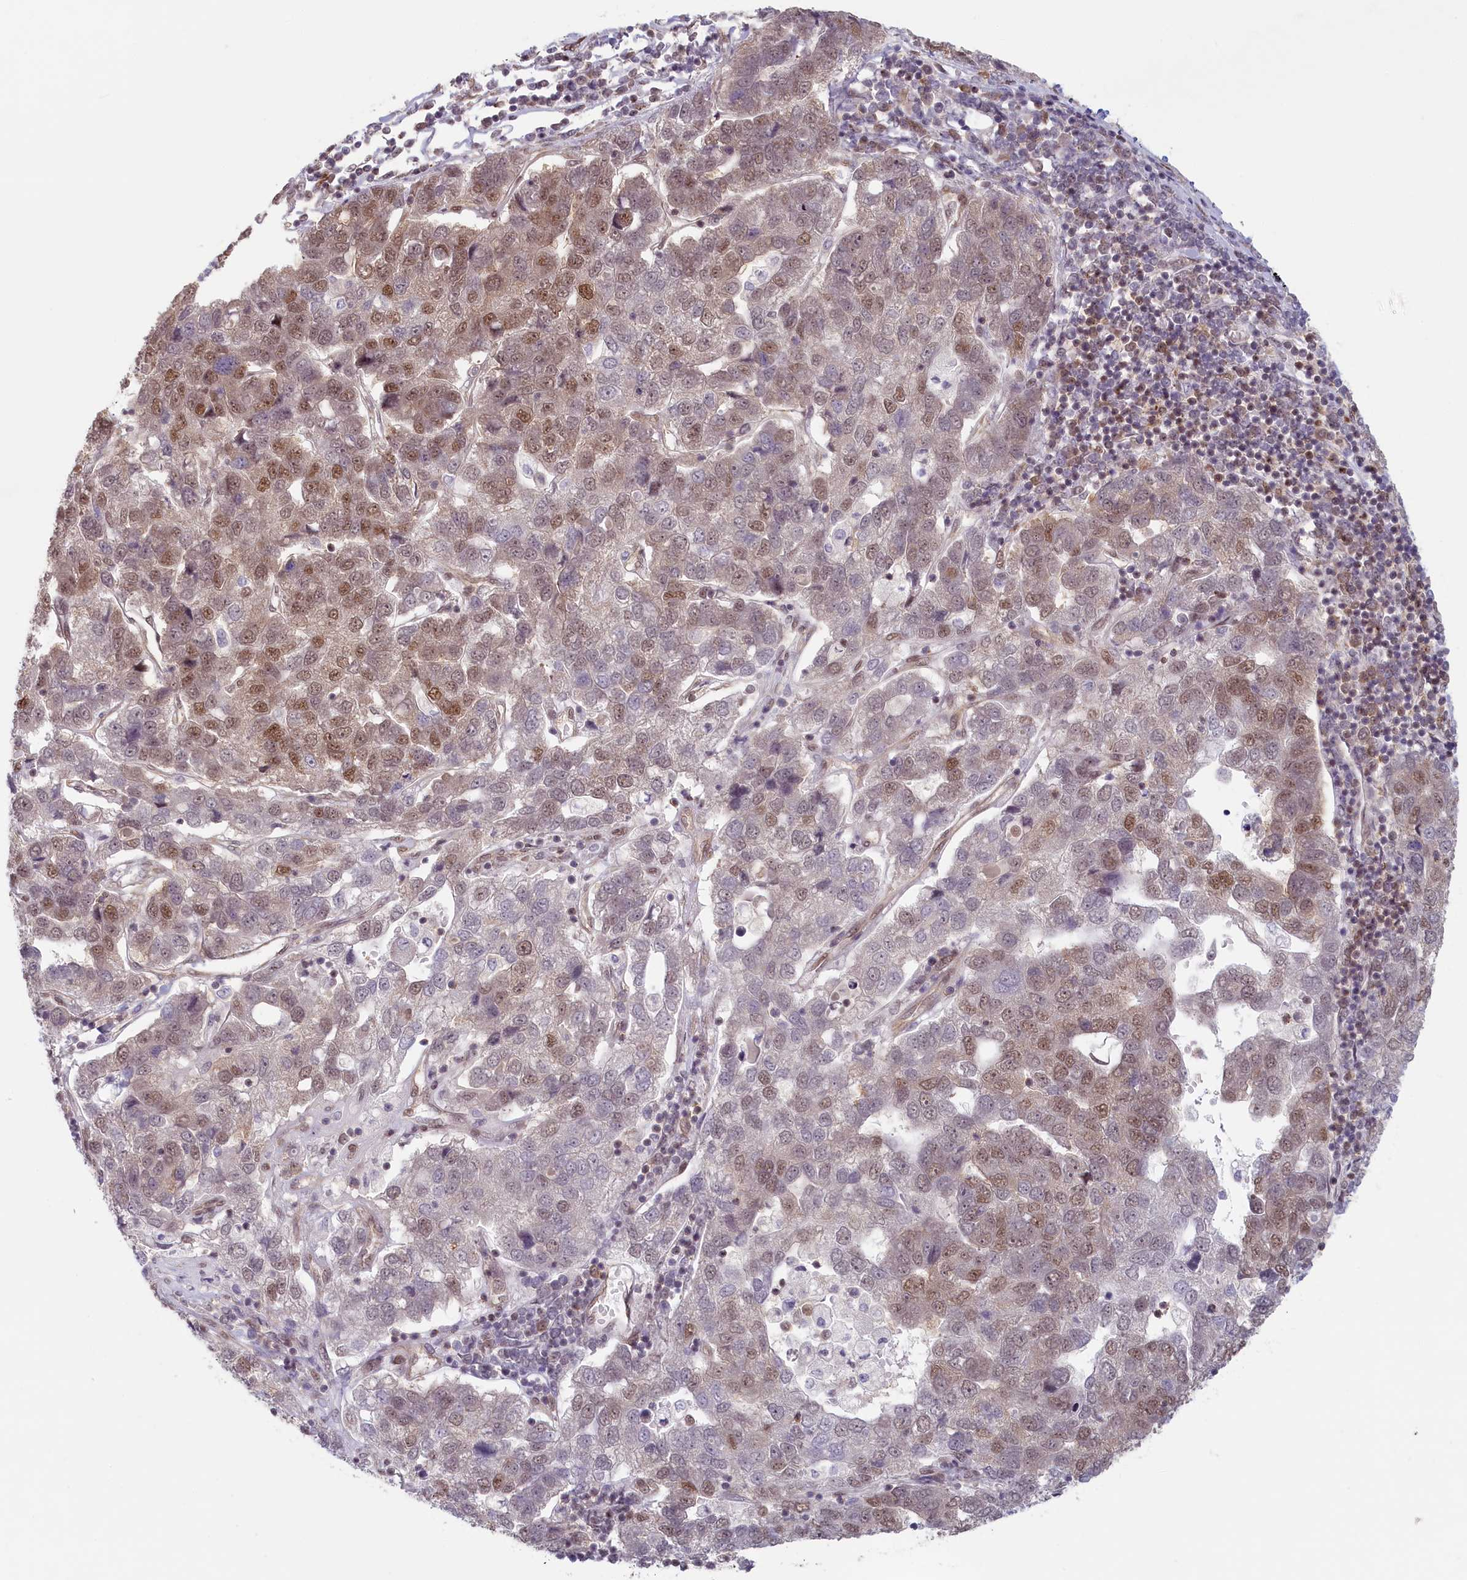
{"staining": {"intensity": "moderate", "quantity": "25%-75%", "location": "nuclear"}, "tissue": "pancreatic cancer", "cell_type": "Tumor cells", "image_type": "cancer", "snomed": [{"axis": "morphology", "description": "Adenocarcinoma, NOS"}, {"axis": "topography", "description": "Pancreas"}], "caption": "Adenocarcinoma (pancreatic) stained with IHC exhibits moderate nuclear staining in about 25%-75% of tumor cells.", "gene": "C19orf44", "patient": {"sex": "female", "age": 61}}